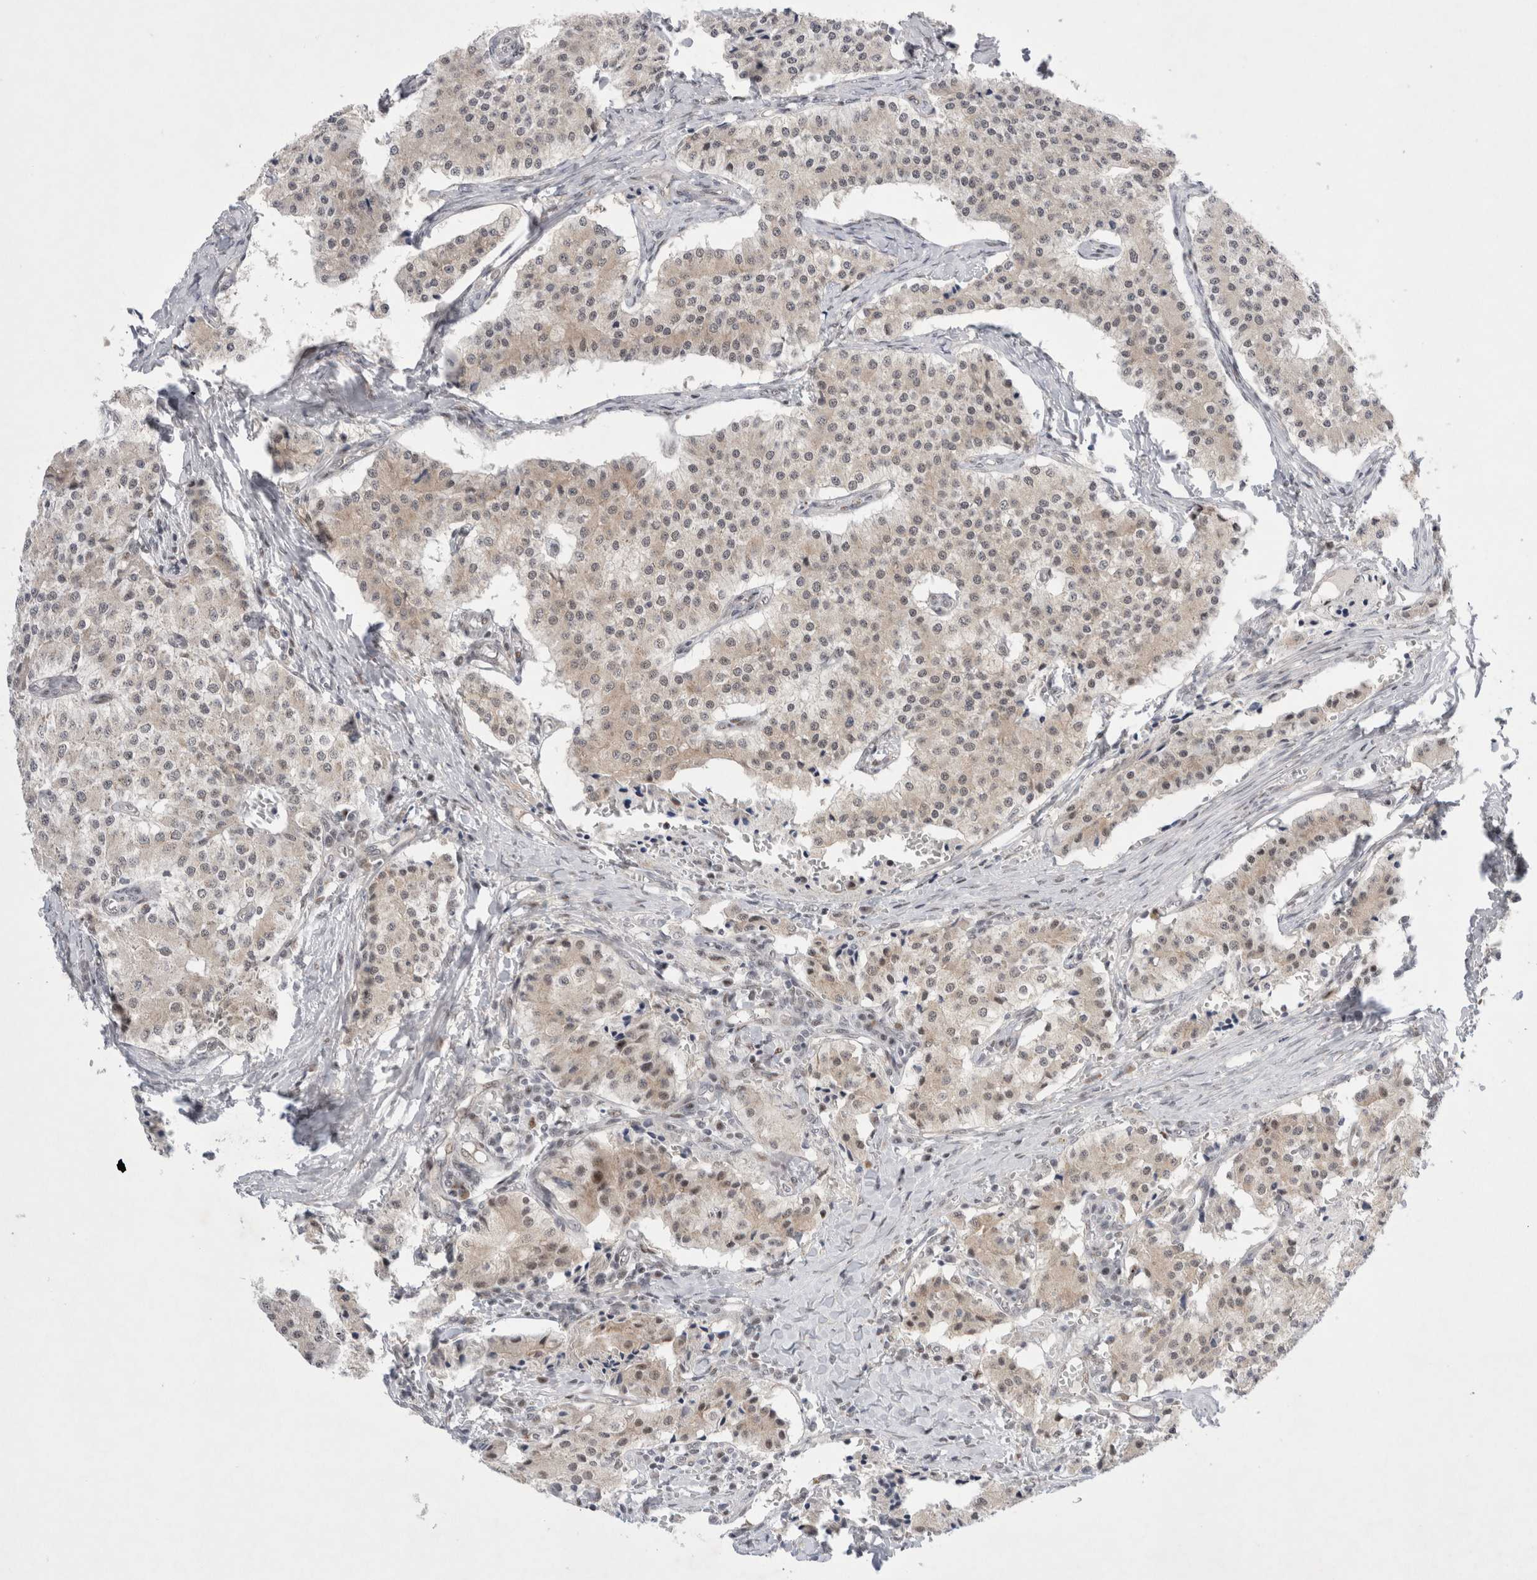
{"staining": {"intensity": "negative", "quantity": "none", "location": "none"}, "tissue": "carcinoid", "cell_type": "Tumor cells", "image_type": "cancer", "snomed": [{"axis": "morphology", "description": "Carcinoid, malignant, NOS"}, {"axis": "topography", "description": "Colon"}], "caption": "Malignant carcinoid was stained to show a protein in brown. There is no significant expression in tumor cells.", "gene": "WIPF2", "patient": {"sex": "female", "age": 52}}